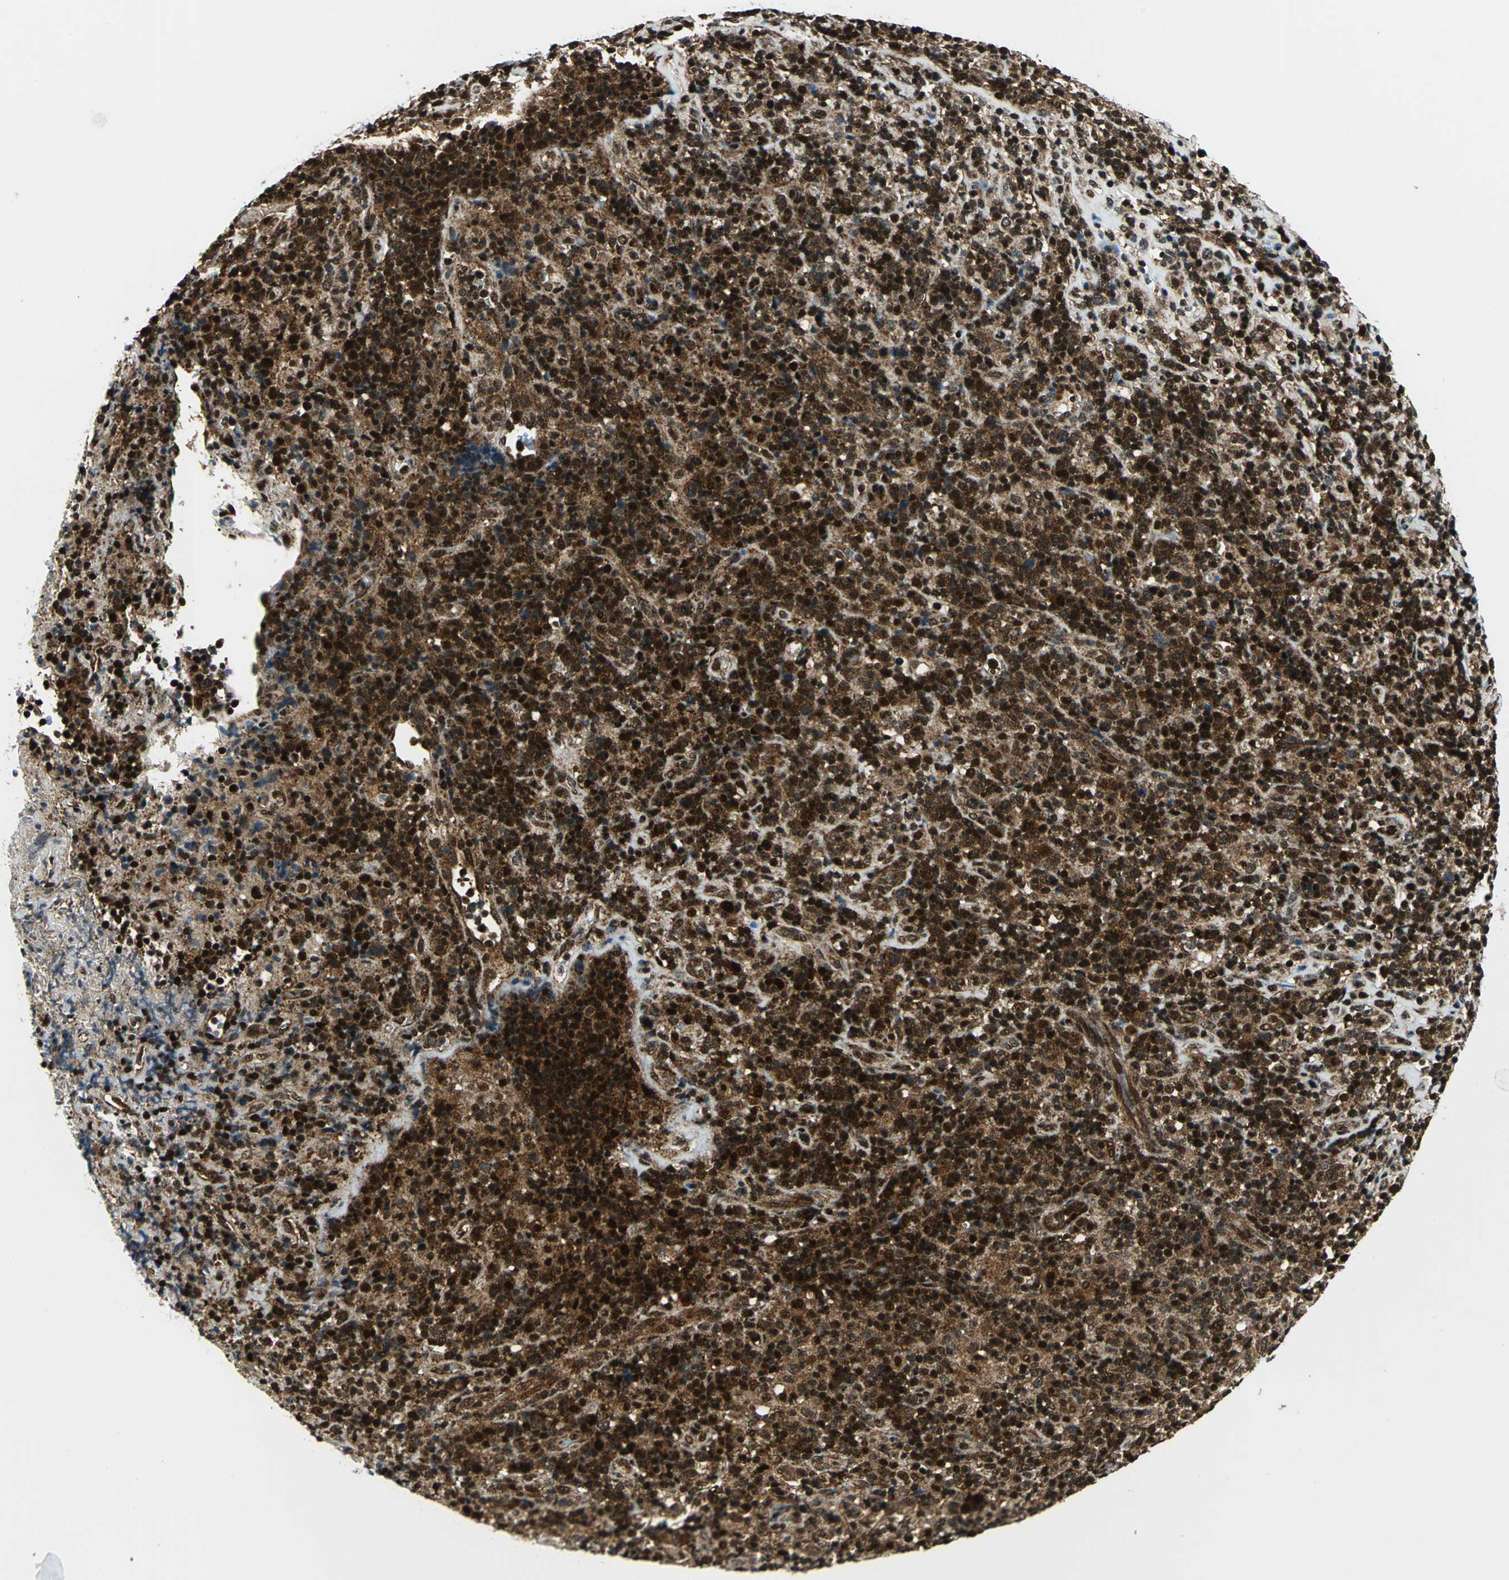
{"staining": {"intensity": "strong", "quantity": ">75%", "location": "cytoplasmic/membranous,nuclear"}, "tissue": "lymphoma", "cell_type": "Tumor cells", "image_type": "cancer", "snomed": [{"axis": "morphology", "description": "Hodgkin's disease, NOS"}, {"axis": "topography", "description": "Lymph node"}], "caption": "IHC histopathology image of lymphoma stained for a protein (brown), which shows high levels of strong cytoplasmic/membranous and nuclear expression in about >75% of tumor cells.", "gene": "COPS5", "patient": {"sex": "male", "age": 65}}